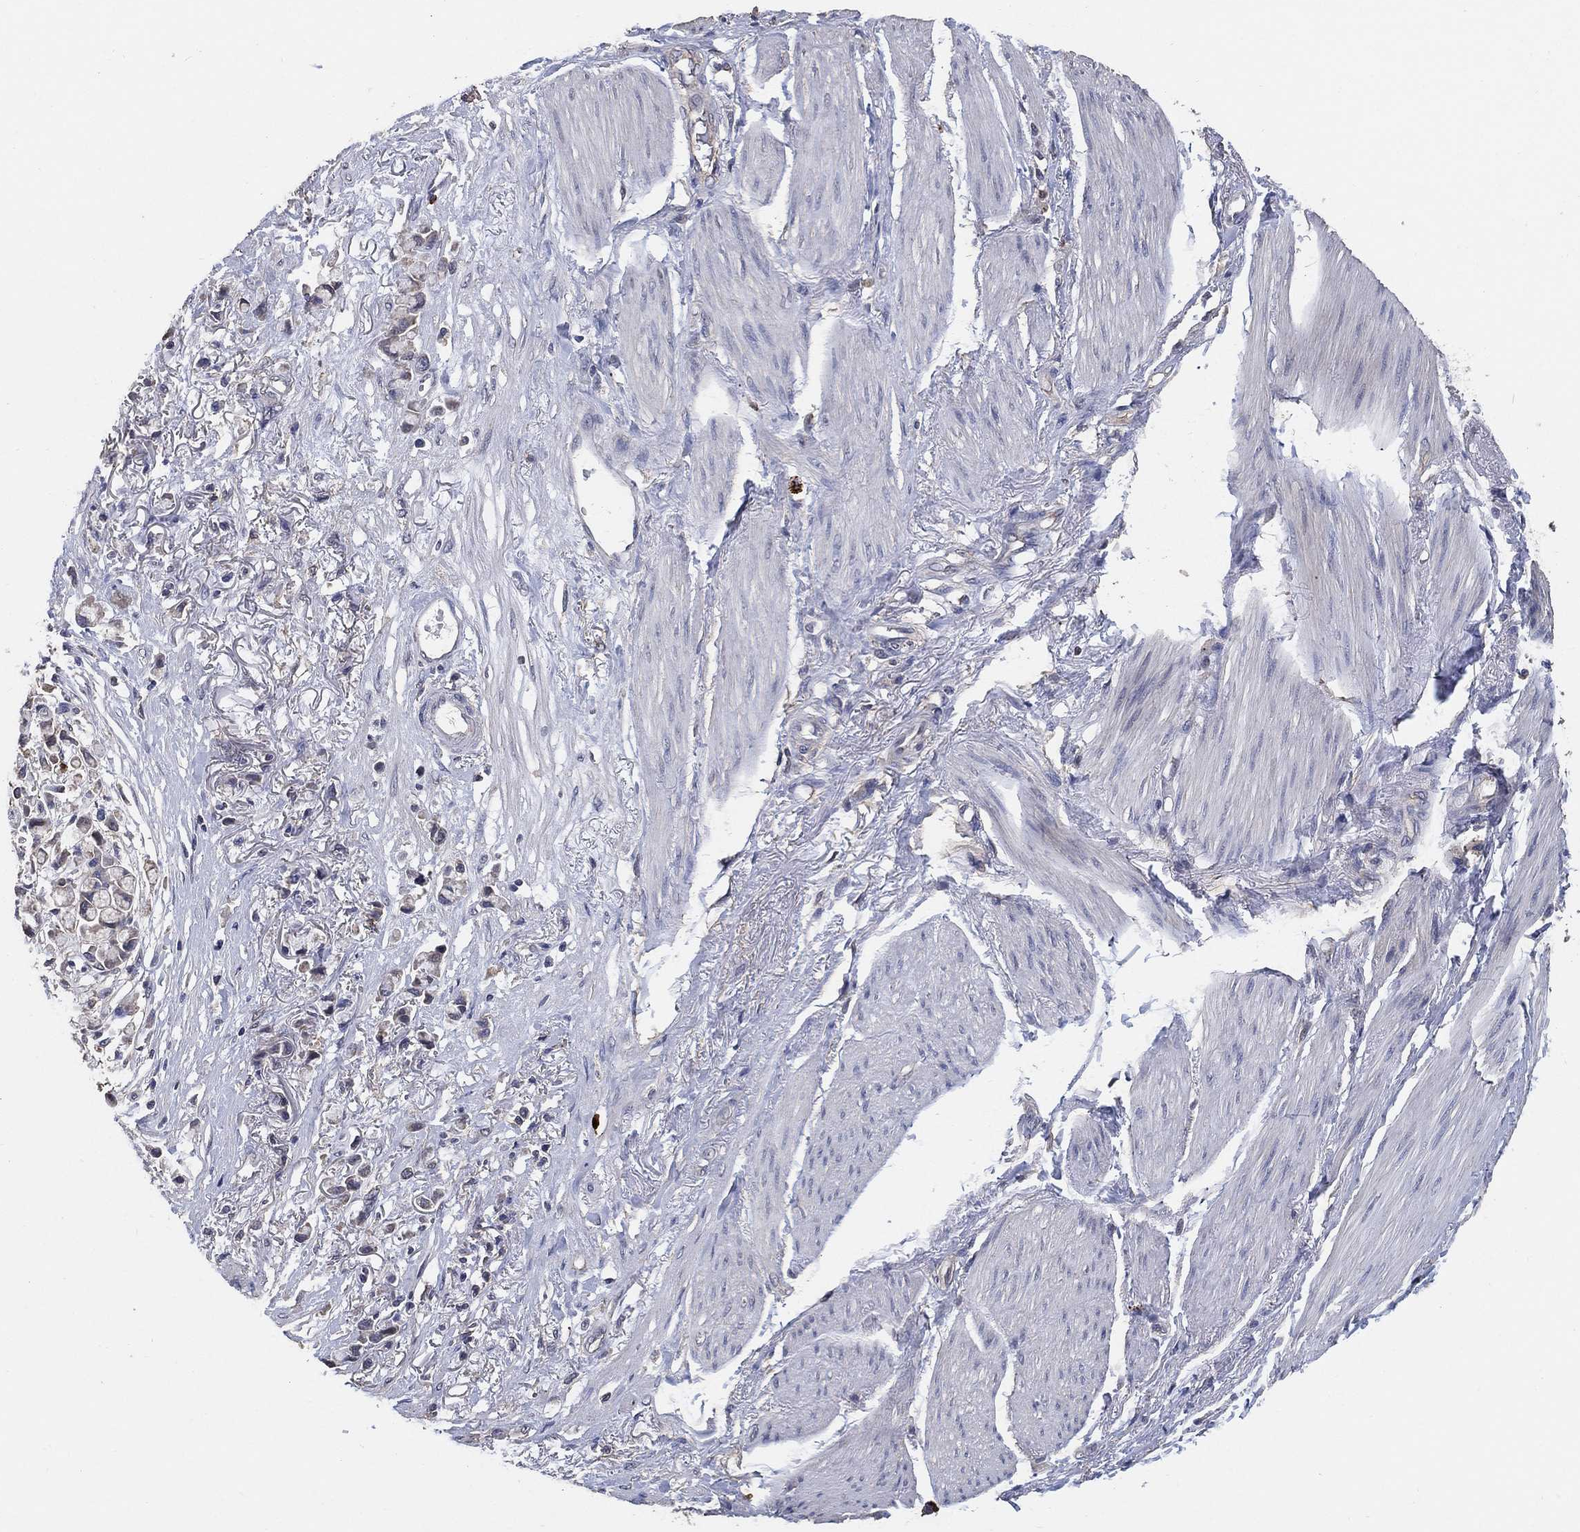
{"staining": {"intensity": "negative", "quantity": "none", "location": "none"}, "tissue": "stomach cancer", "cell_type": "Tumor cells", "image_type": "cancer", "snomed": [{"axis": "morphology", "description": "Adenocarcinoma, NOS"}, {"axis": "topography", "description": "Stomach"}], "caption": "DAB (3,3'-diaminobenzidine) immunohistochemical staining of stomach adenocarcinoma displays no significant expression in tumor cells.", "gene": "KLK5", "patient": {"sex": "female", "age": 81}}